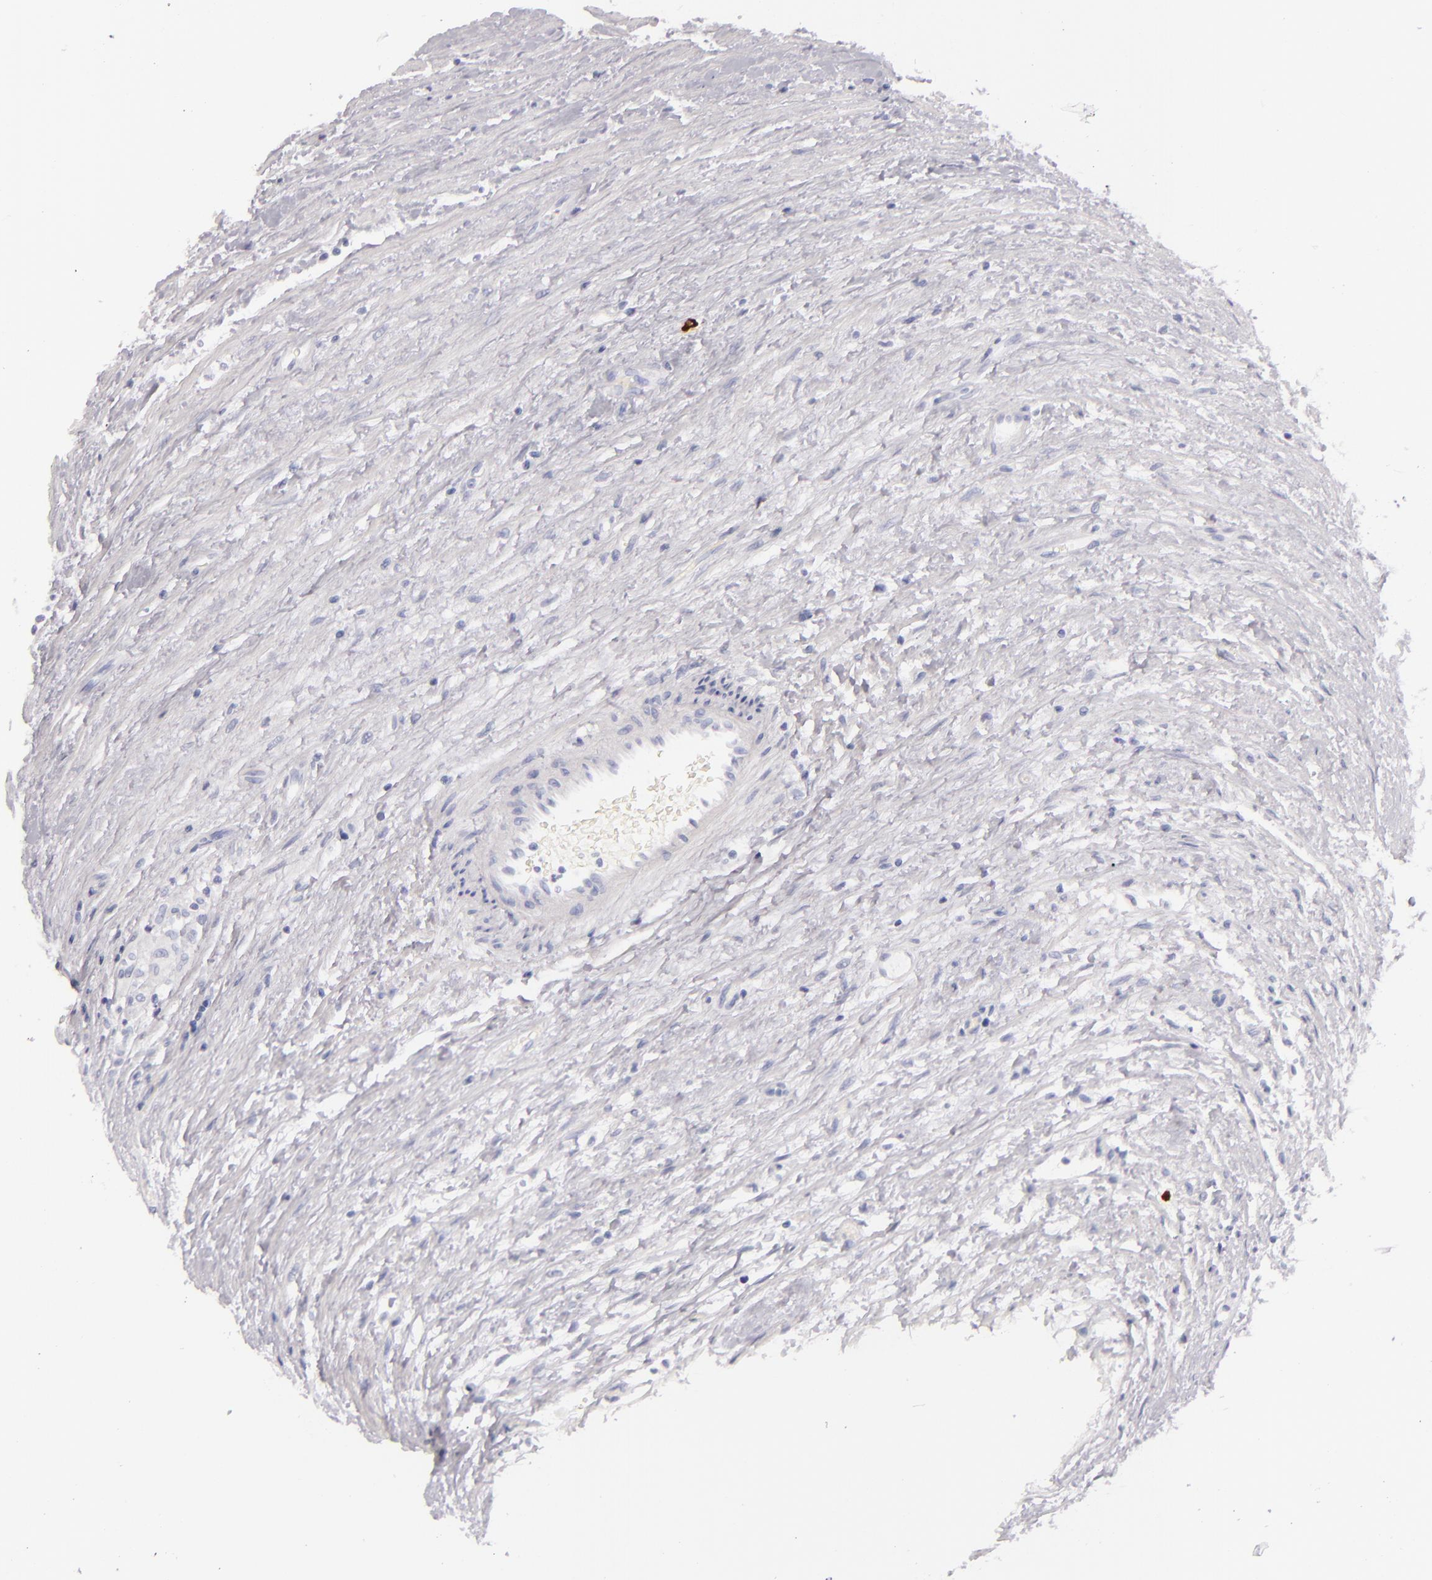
{"staining": {"intensity": "negative", "quantity": "none", "location": "none"}, "tissue": "testis cancer", "cell_type": "Tumor cells", "image_type": "cancer", "snomed": [{"axis": "morphology", "description": "Seminoma, NOS"}, {"axis": "topography", "description": "Testis"}], "caption": "A histopathology image of testis seminoma stained for a protein exhibits no brown staining in tumor cells.", "gene": "TPSD1", "patient": {"sex": "male", "age": 43}}